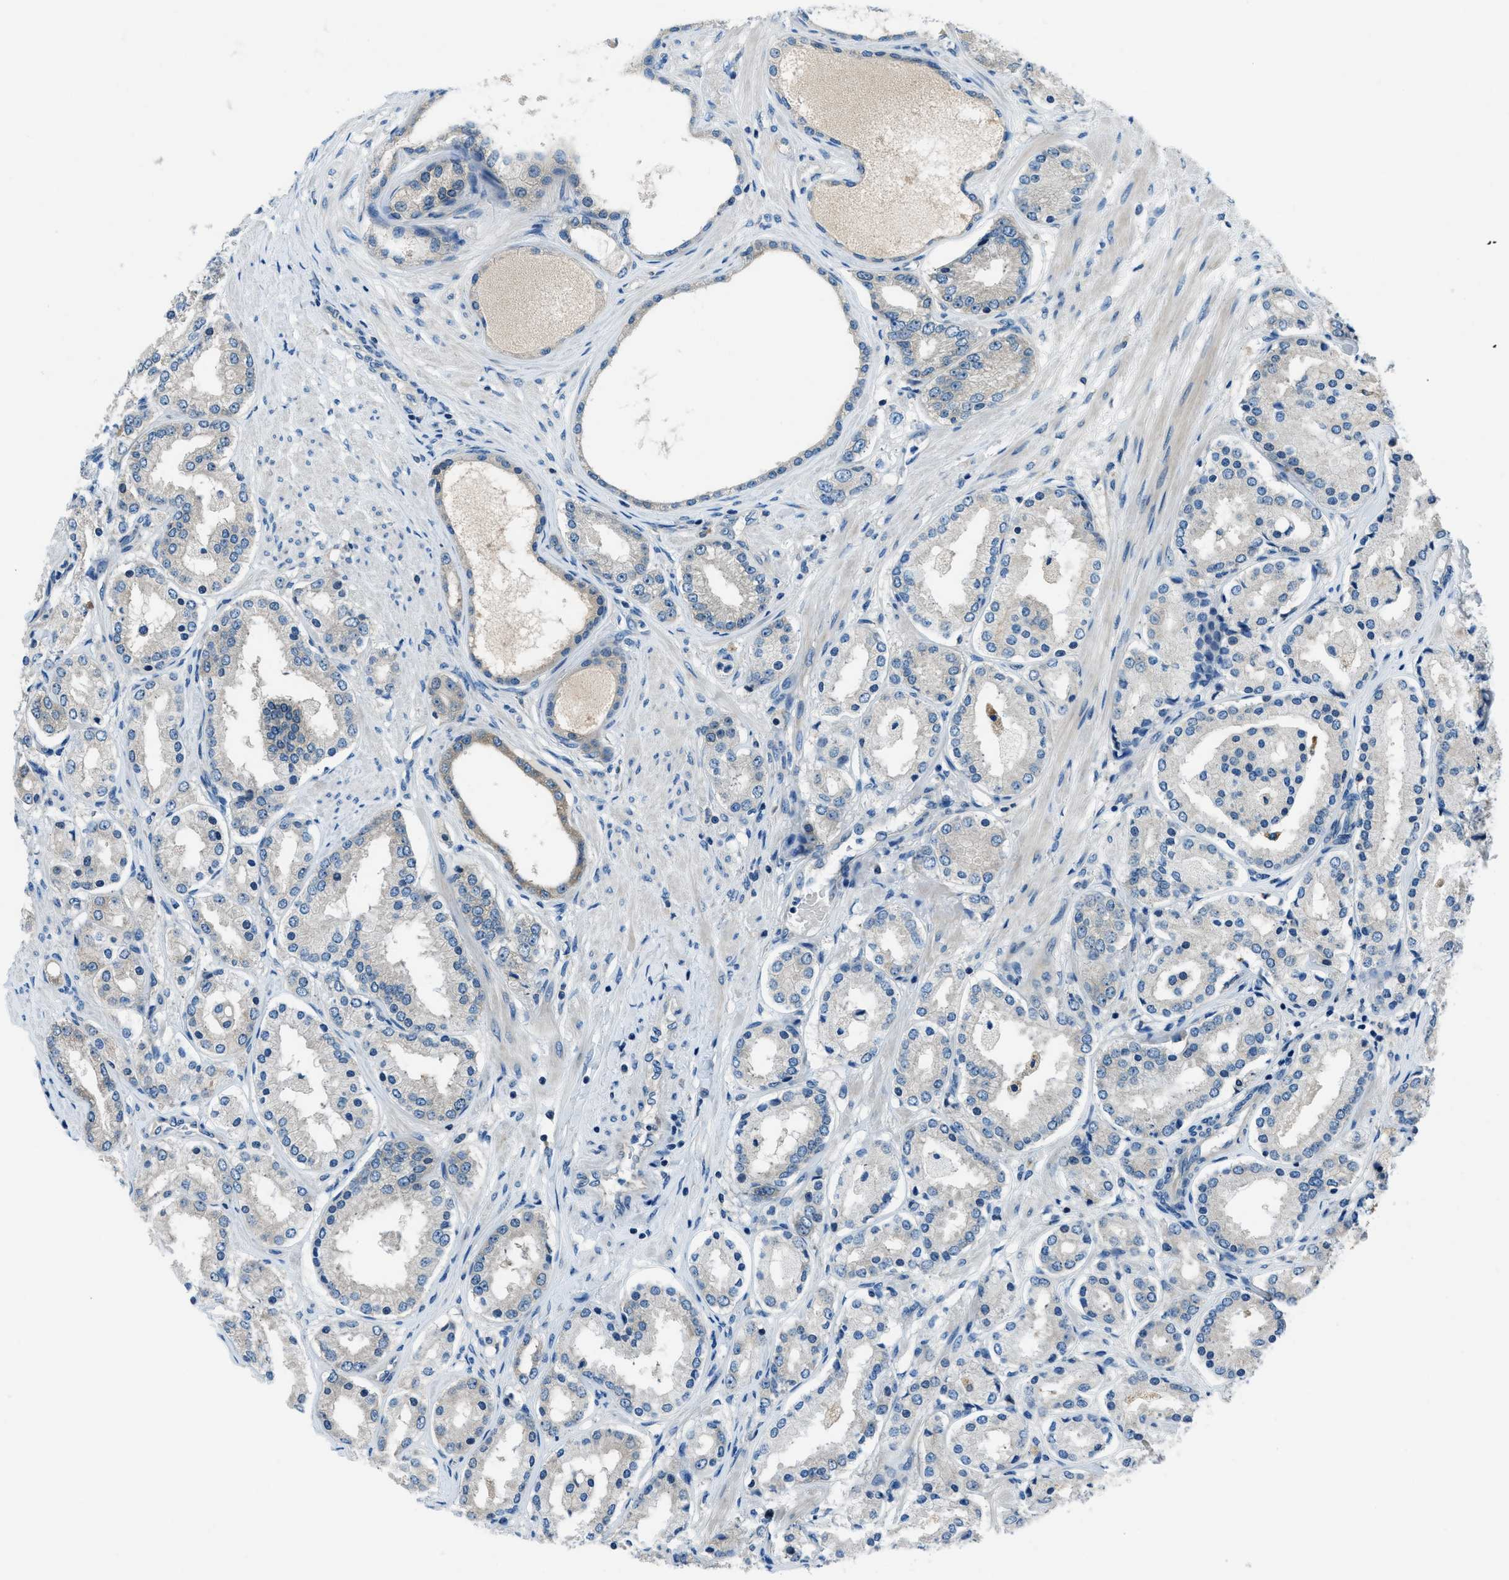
{"staining": {"intensity": "negative", "quantity": "none", "location": "none"}, "tissue": "prostate cancer", "cell_type": "Tumor cells", "image_type": "cancer", "snomed": [{"axis": "morphology", "description": "Adenocarcinoma, Low grade"}, {"axis": "topography", "description": "Prostate"}], "caption": "Immunohistochemistry (IHC) image of neoplastic tissue: prostate adenocarcinoma (low-grade) stained with DAB demonstrates no significant protein expression in tumor cells. (DAB (3,3'-diaminobenzidine) immunohistochemistry visualized using brightfield microscopy, high magnification).", "gene": "ARFGAP2", "patient": {"sex": "male", "age": 63}}